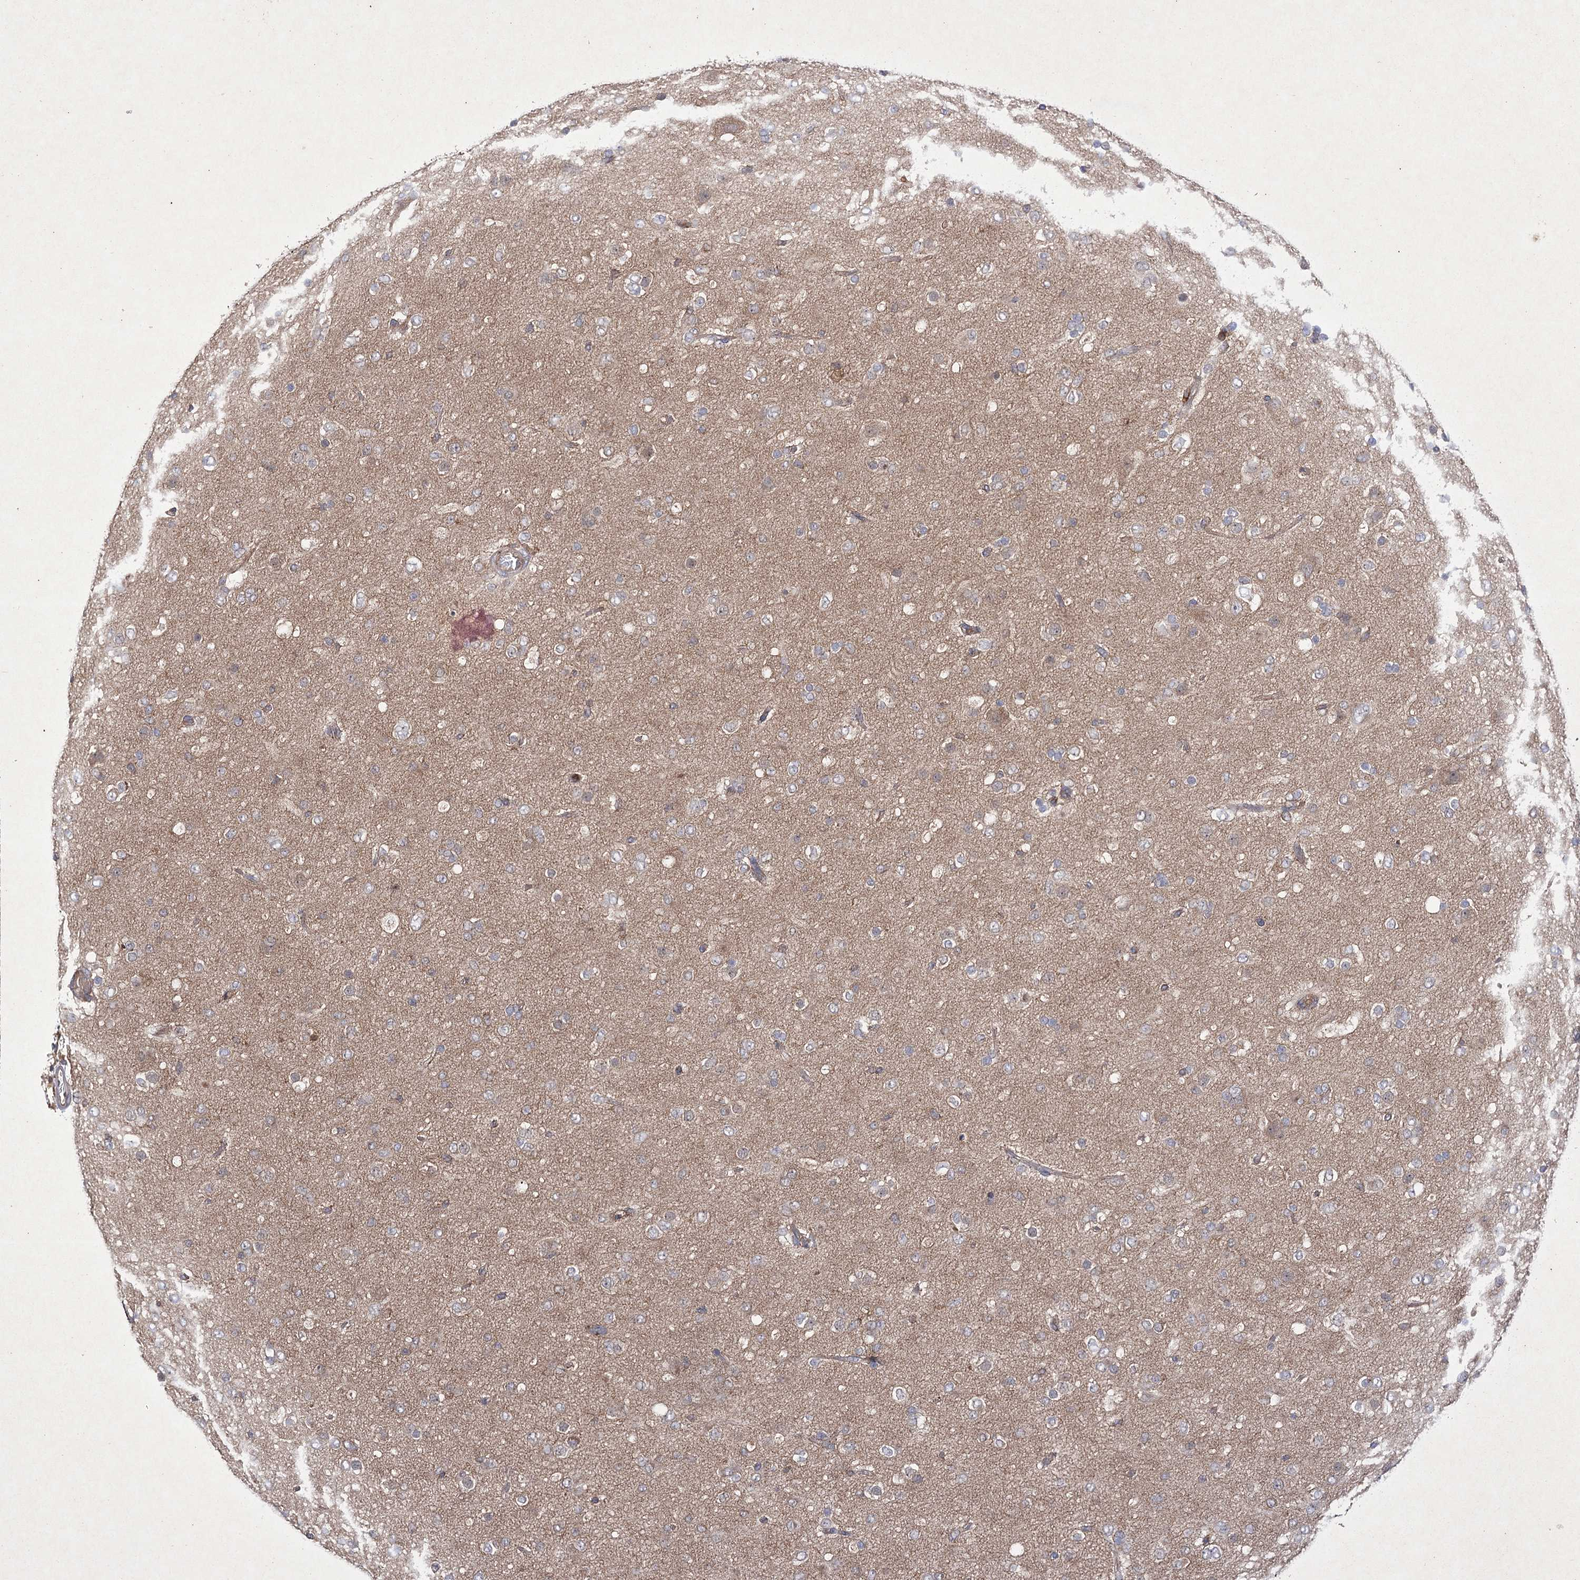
{"staining": {"intensity": "negative", "quantity": "none", "location": "none"}, "tissue": "glioma", "cell_type": "Tumor cells", "image_type": "cancer", "snomed": [{"axis": "morphology", "description": "Glioma, malignant, Low grade"}, {"axis": "topography", "description": "Brain"}], "caption": "Human glioma stained for a protein using immunohistochemistry reveals no staining in tumor cells.", "gene": "BCR", "patient": {"sex": "male", "age": 65}}